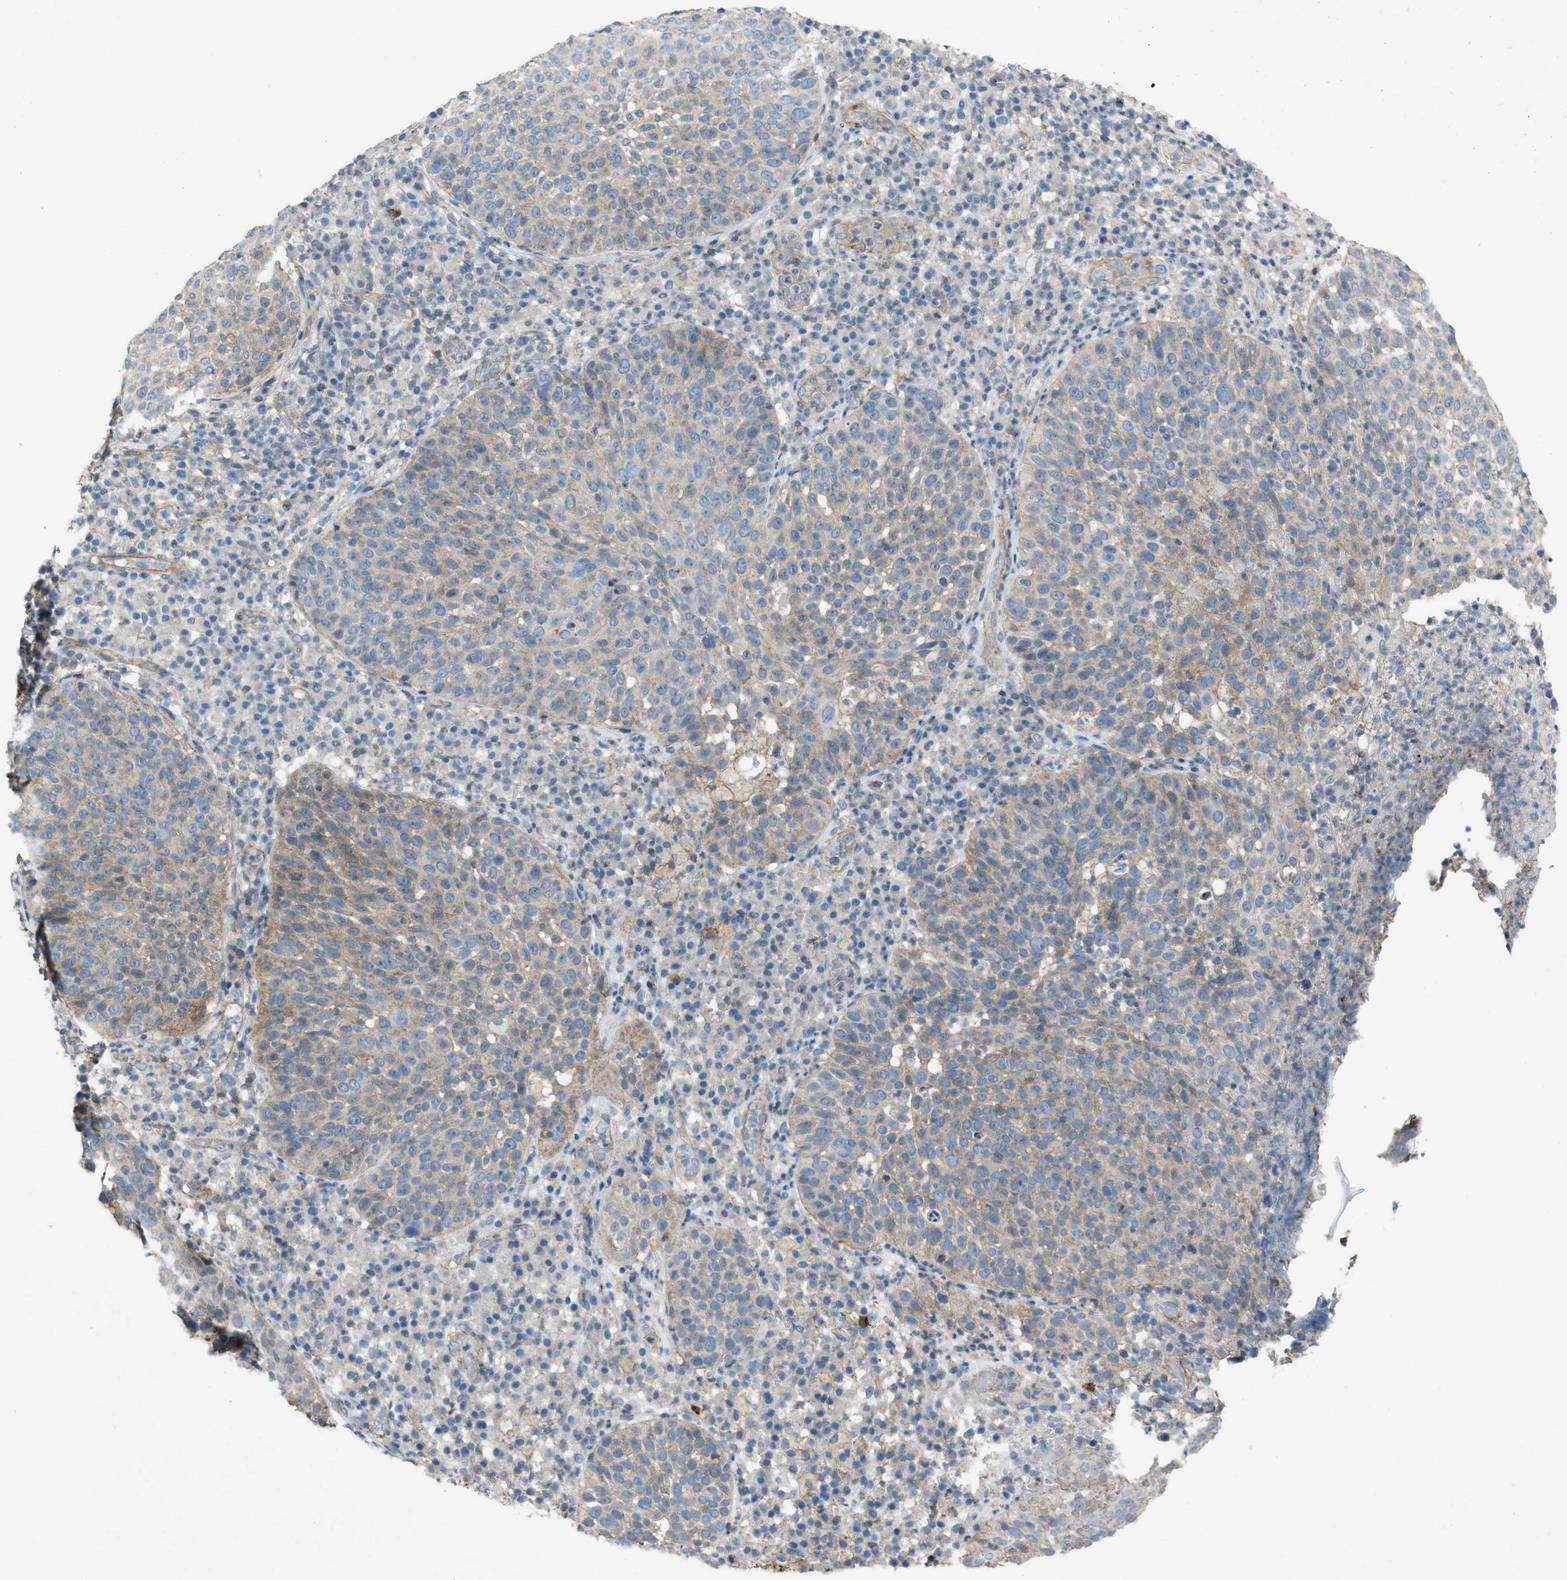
{"staining": {"intensity": "weak", "quantity": "25%-75%", "location": "cytoplasmic/membranous"}, "tissue": "skin cancer", "cell_type": "Tumor cells", "image_type": "cancer", "snomed": [{"axis": "morphology", "description": "Squamous cell carcinoma in situ, NOS"}, {"axis": "morphology", "description": "Squamous cell carcinoma, NOS"}, {"axis": "topography", "description": "Skin"}], "caption": "Immunohistochemistry photomicrograph of neoplastic tissue: human skin squamous cell carcinoma in situ stained using immunohistochemistry (IHC) displays low levels of weak protein expression localized specifically in the cytoplasmic/membranous of tumor cells, appearing as a cytoplasmic/membranous brown color.", "gene": "NCK2", "patient": {"sex": "male", "age": 93}}